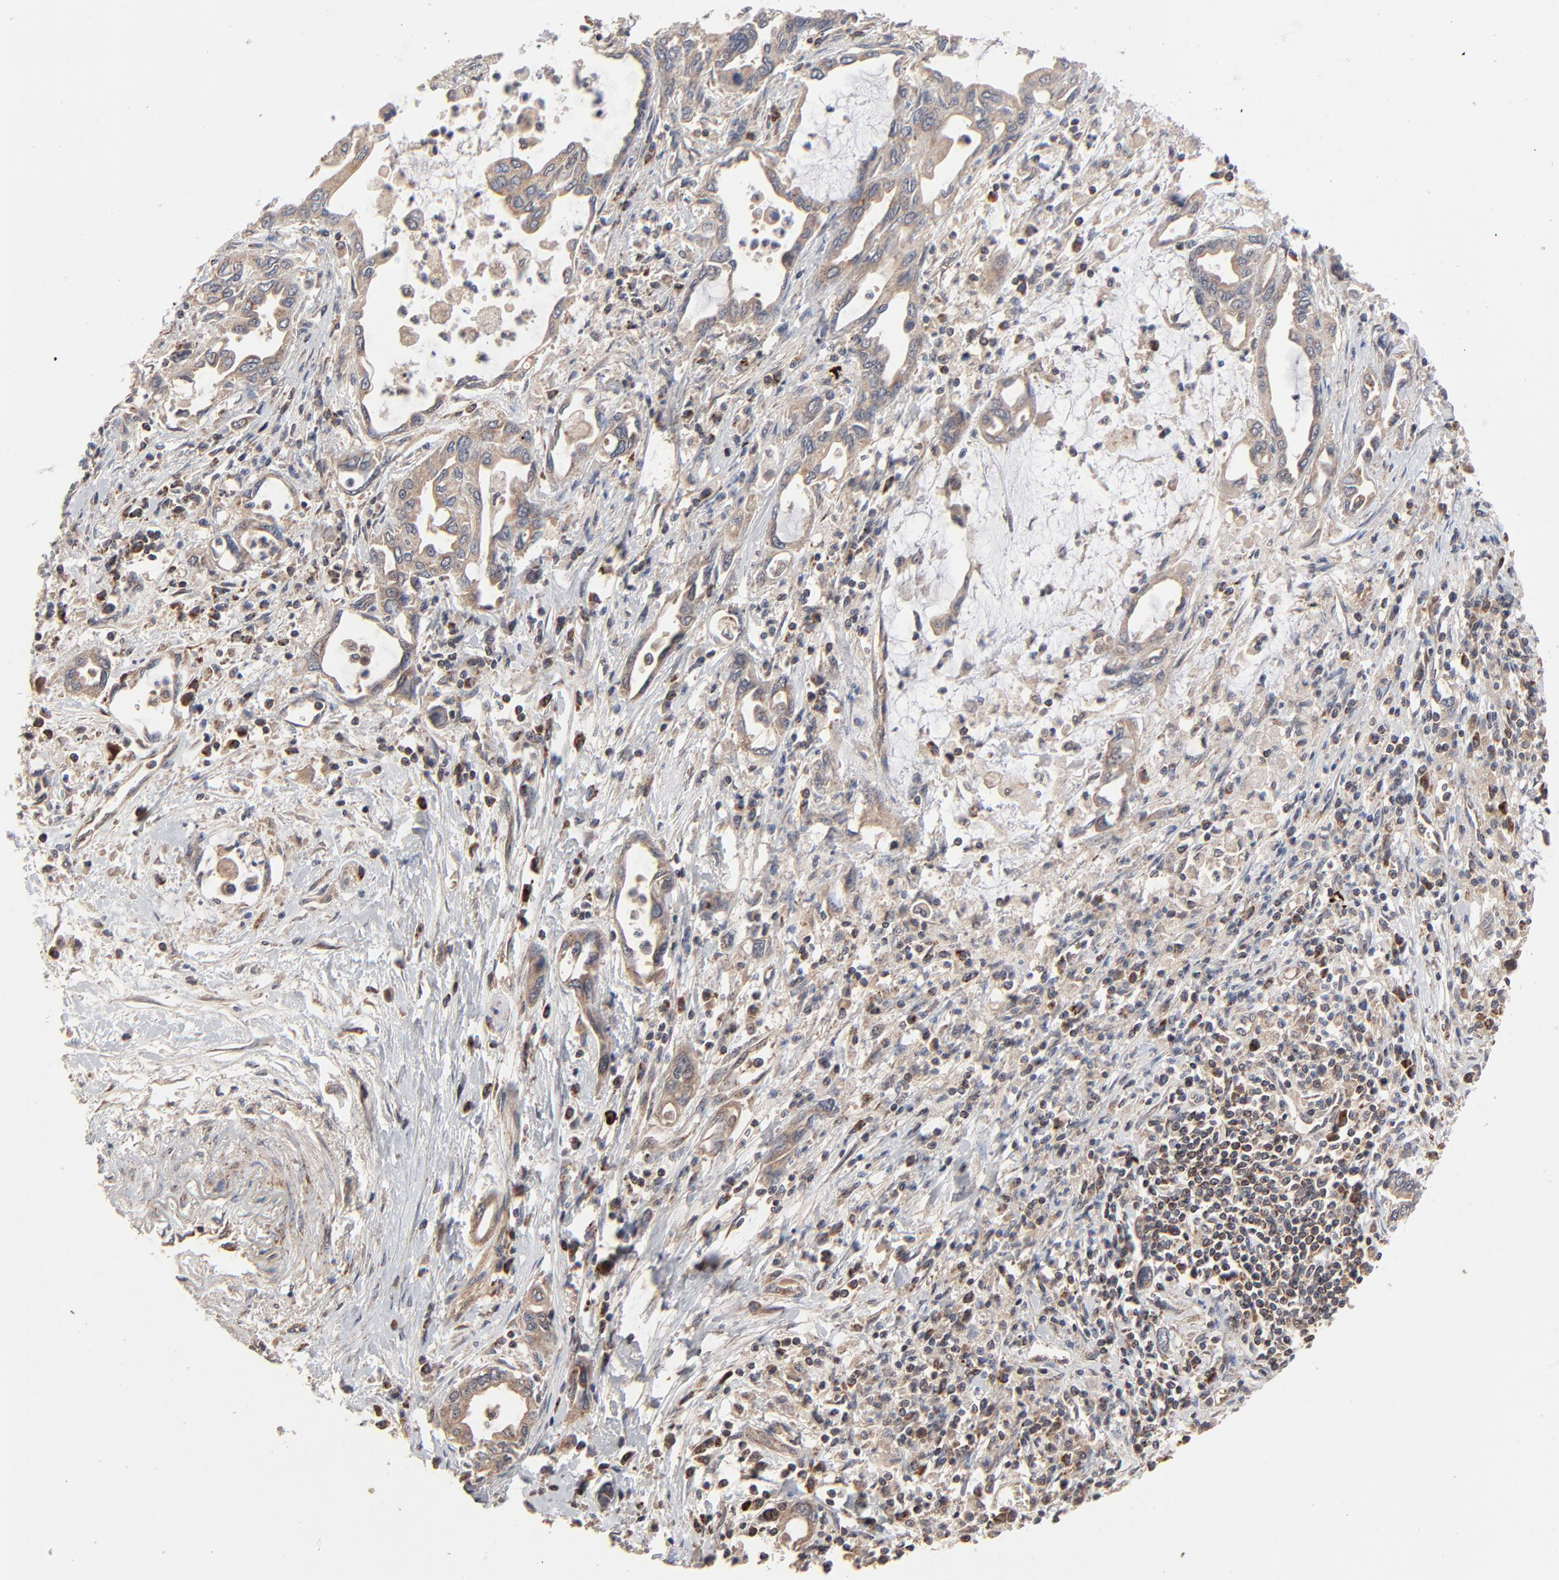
{"staining": {"intensity": "moderate", "quantity": ">75%", "location": "cytoplasmic/membranous"}, "tissue": "pancreatic cancer", "cell_type": "Tumor cells", "image_type": "cancer", "snomed": [{"axis": "morphology", "description": "Adenocarcinoma, NOS"}, {"axis": "topography", "description": "Pancreas"}], "caption": "Protein expression analysis of pancreatic cancer (adenocarcinoma) reveals moderate cytoplasmic/membranous expression in about >75% of tumor cells.", "gene": "ABLIM3", "patient": {"sex": "female", "age": 57}}